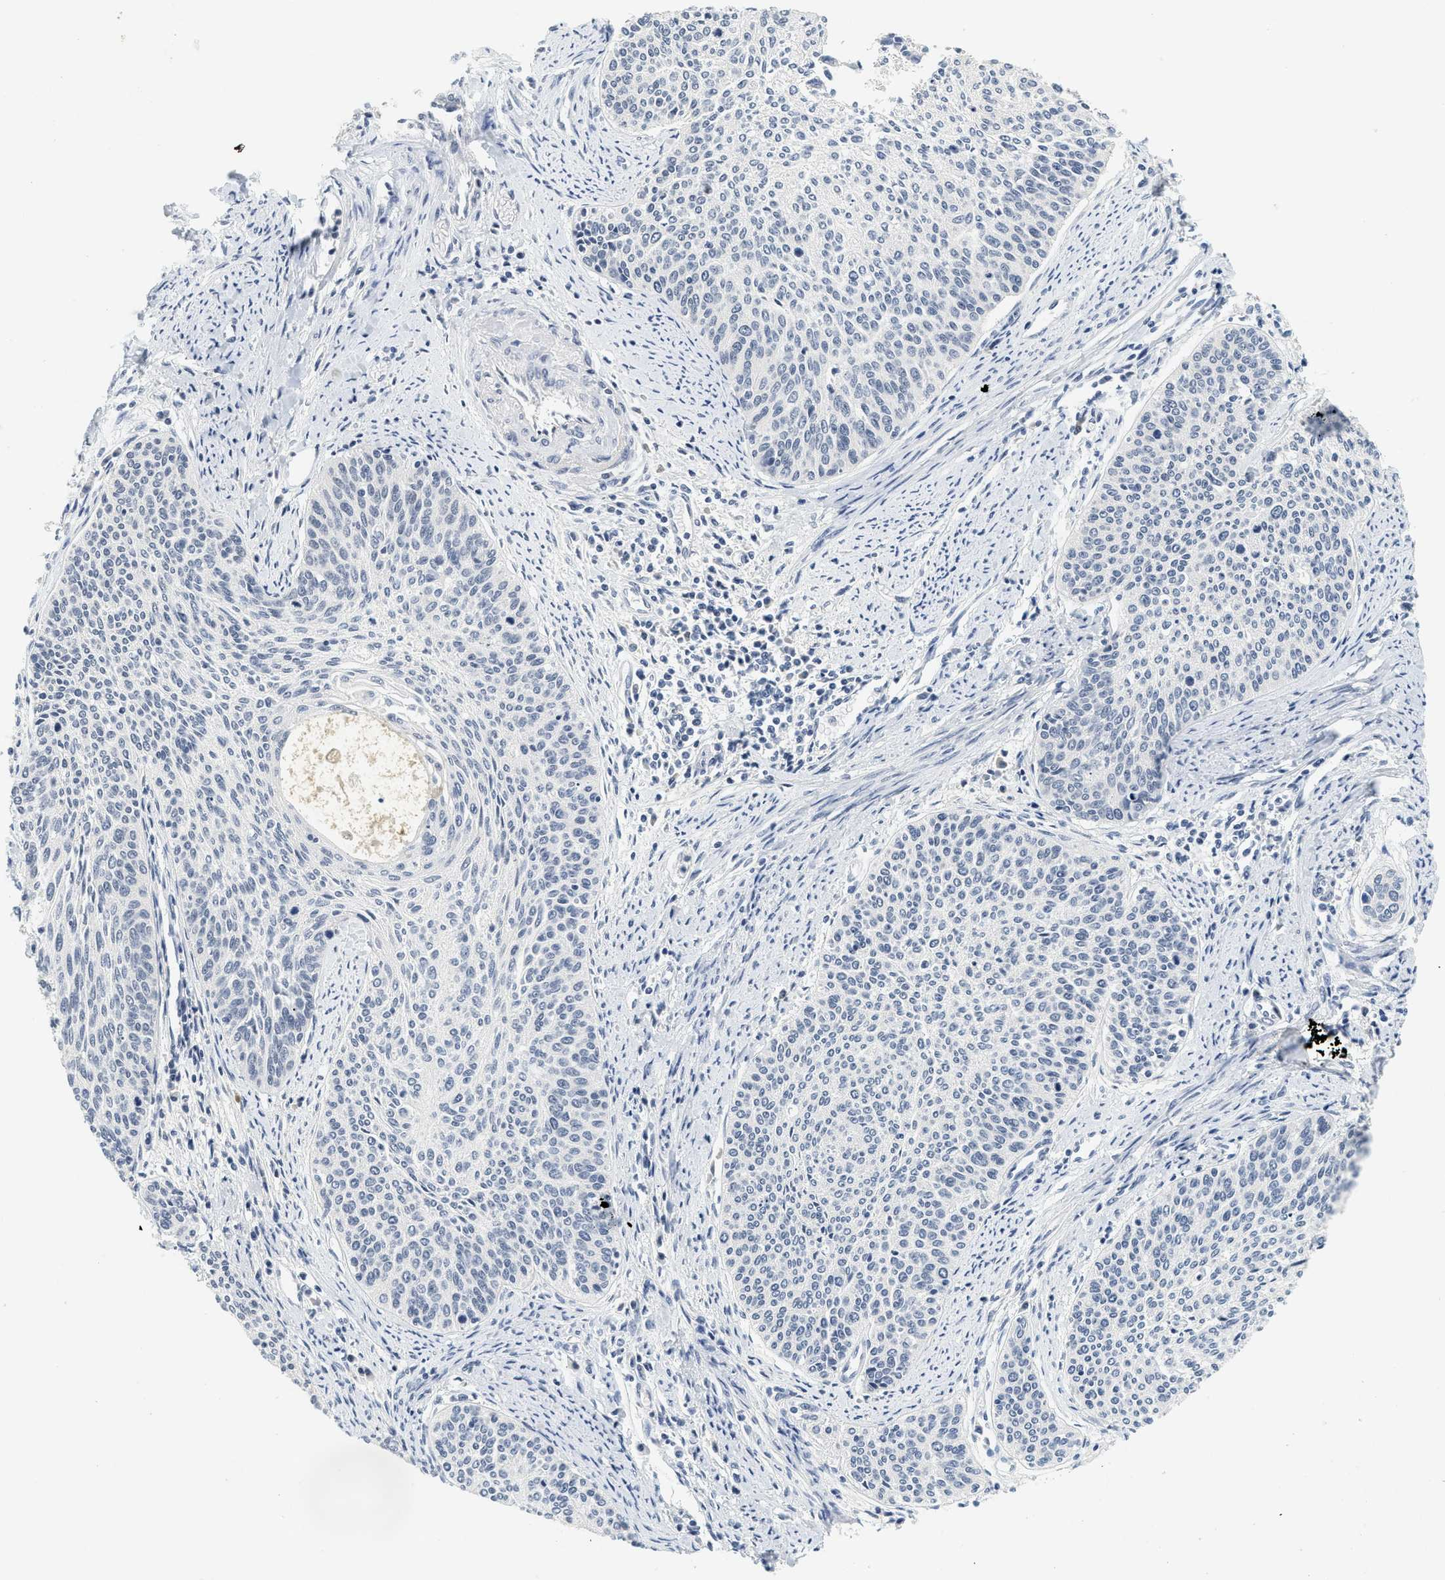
{"staining": {"intensity": "negative", "quantity": "none", "location": "none"}, "tissue": "cervical cancer", "cell_type": "Tumor cells", "image_type": "cancer", "snomed": [{"axis": "morphology", "description": "Squamous cell carcinoma, NOS"}, {"axis": "topography", "description": "Cervix"}], "caption": "DAB immunohistochemical staining of squamous cell carcinoma (cervical) demonstrates no significant expression in tumor cells.", "gene": "MZF1", "patient": {"sex": "female", "age": 55}}